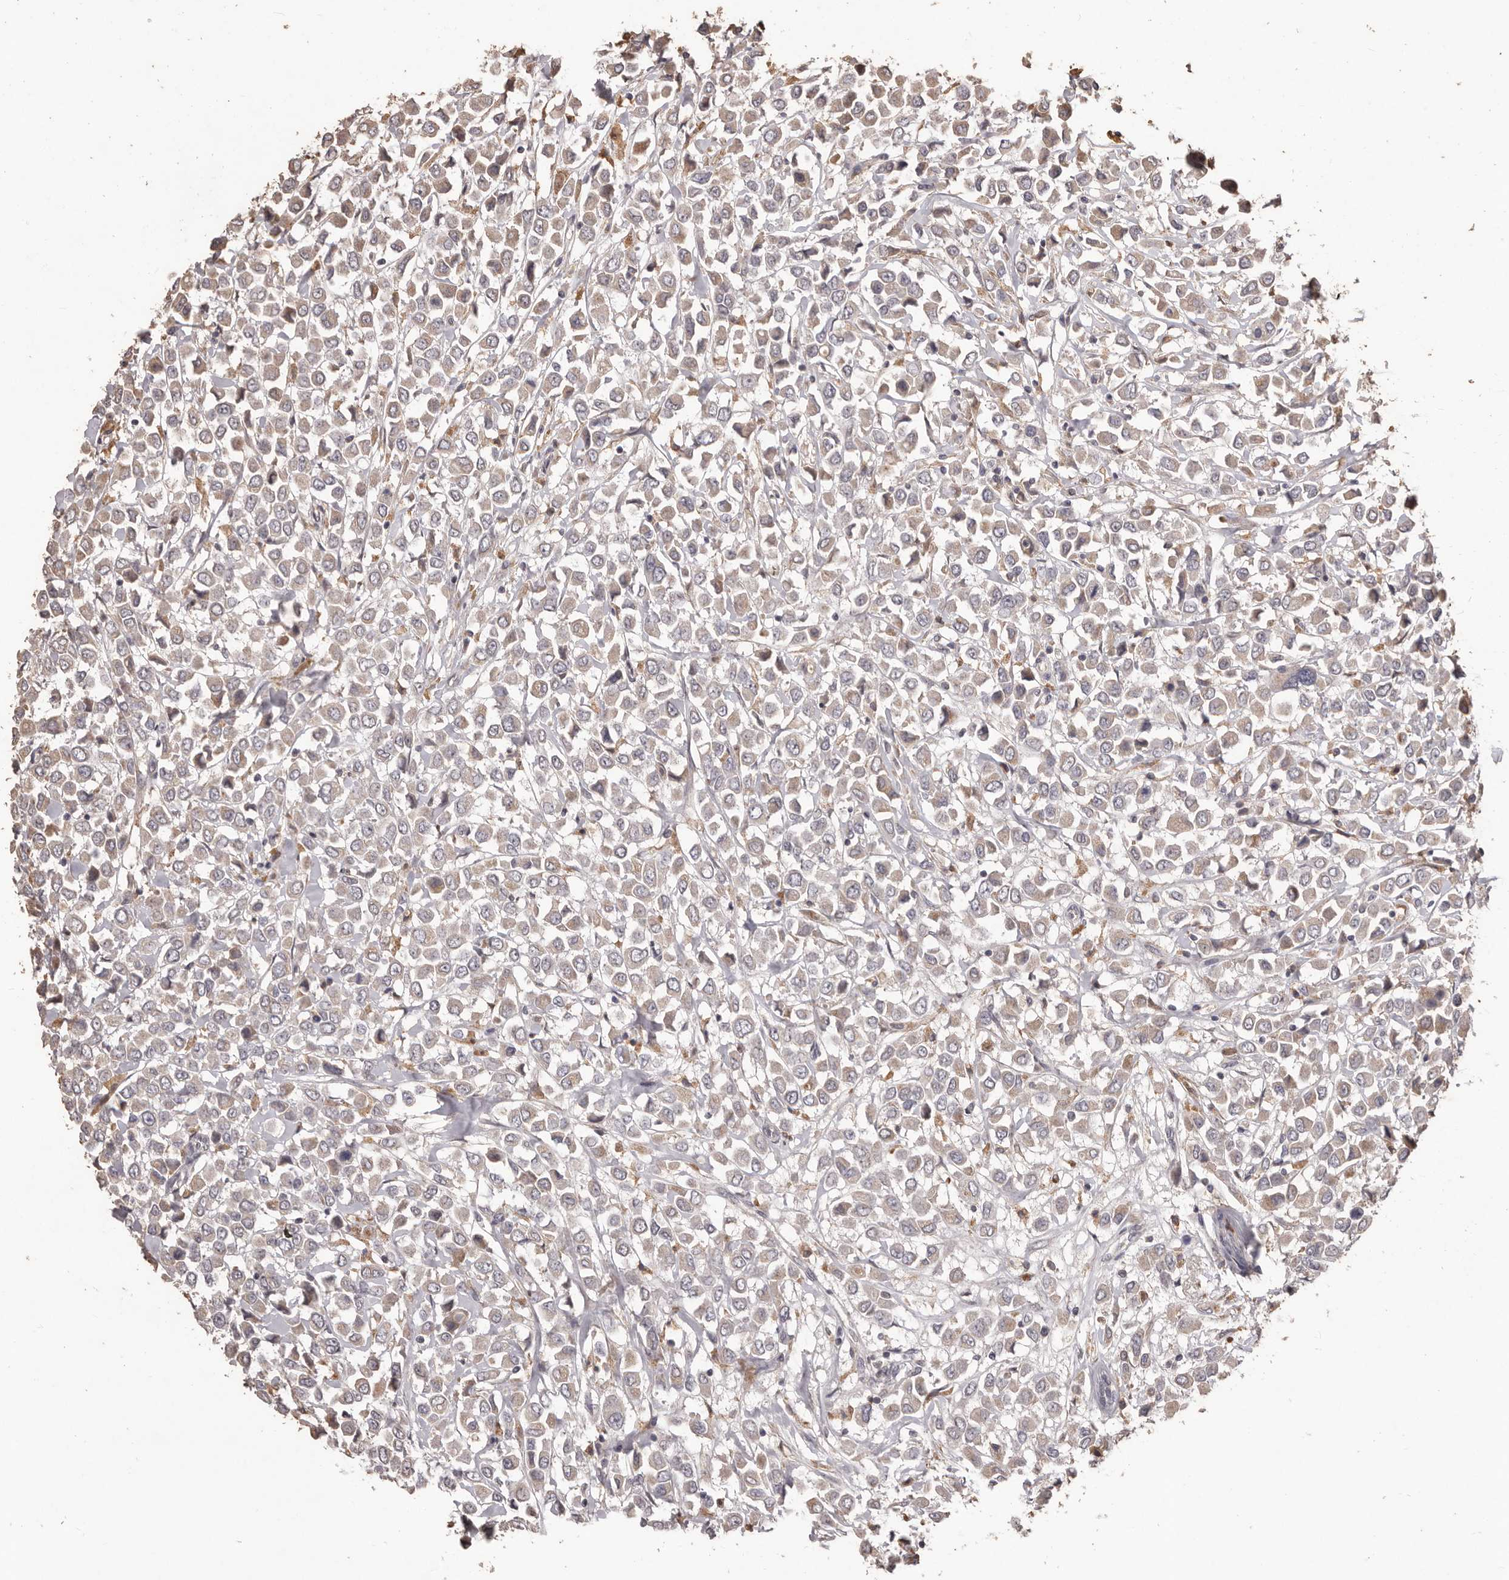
{"staining": {"intensity": "moderate", "quantity": "<25%", "location": "cytoplasmic/membranous"}, "tissue": "breast cancer", "cell_type": "Tumor cells", "image_type": "cancer", "snomed": [{"axis": "morphology", "description": "Duct carcinoma"}, {"axis": "topography", "description": "Breast"}], "caption": "This image exhibits immunohistochemistry (IHC) staining of human intraductal carcinoma (breast), with low moderate cytoplasmic/membranous staining in approximately <25% of tumor cells.", "gene": "PRSS27", "patient": {"sex": "female", "age": 61}}